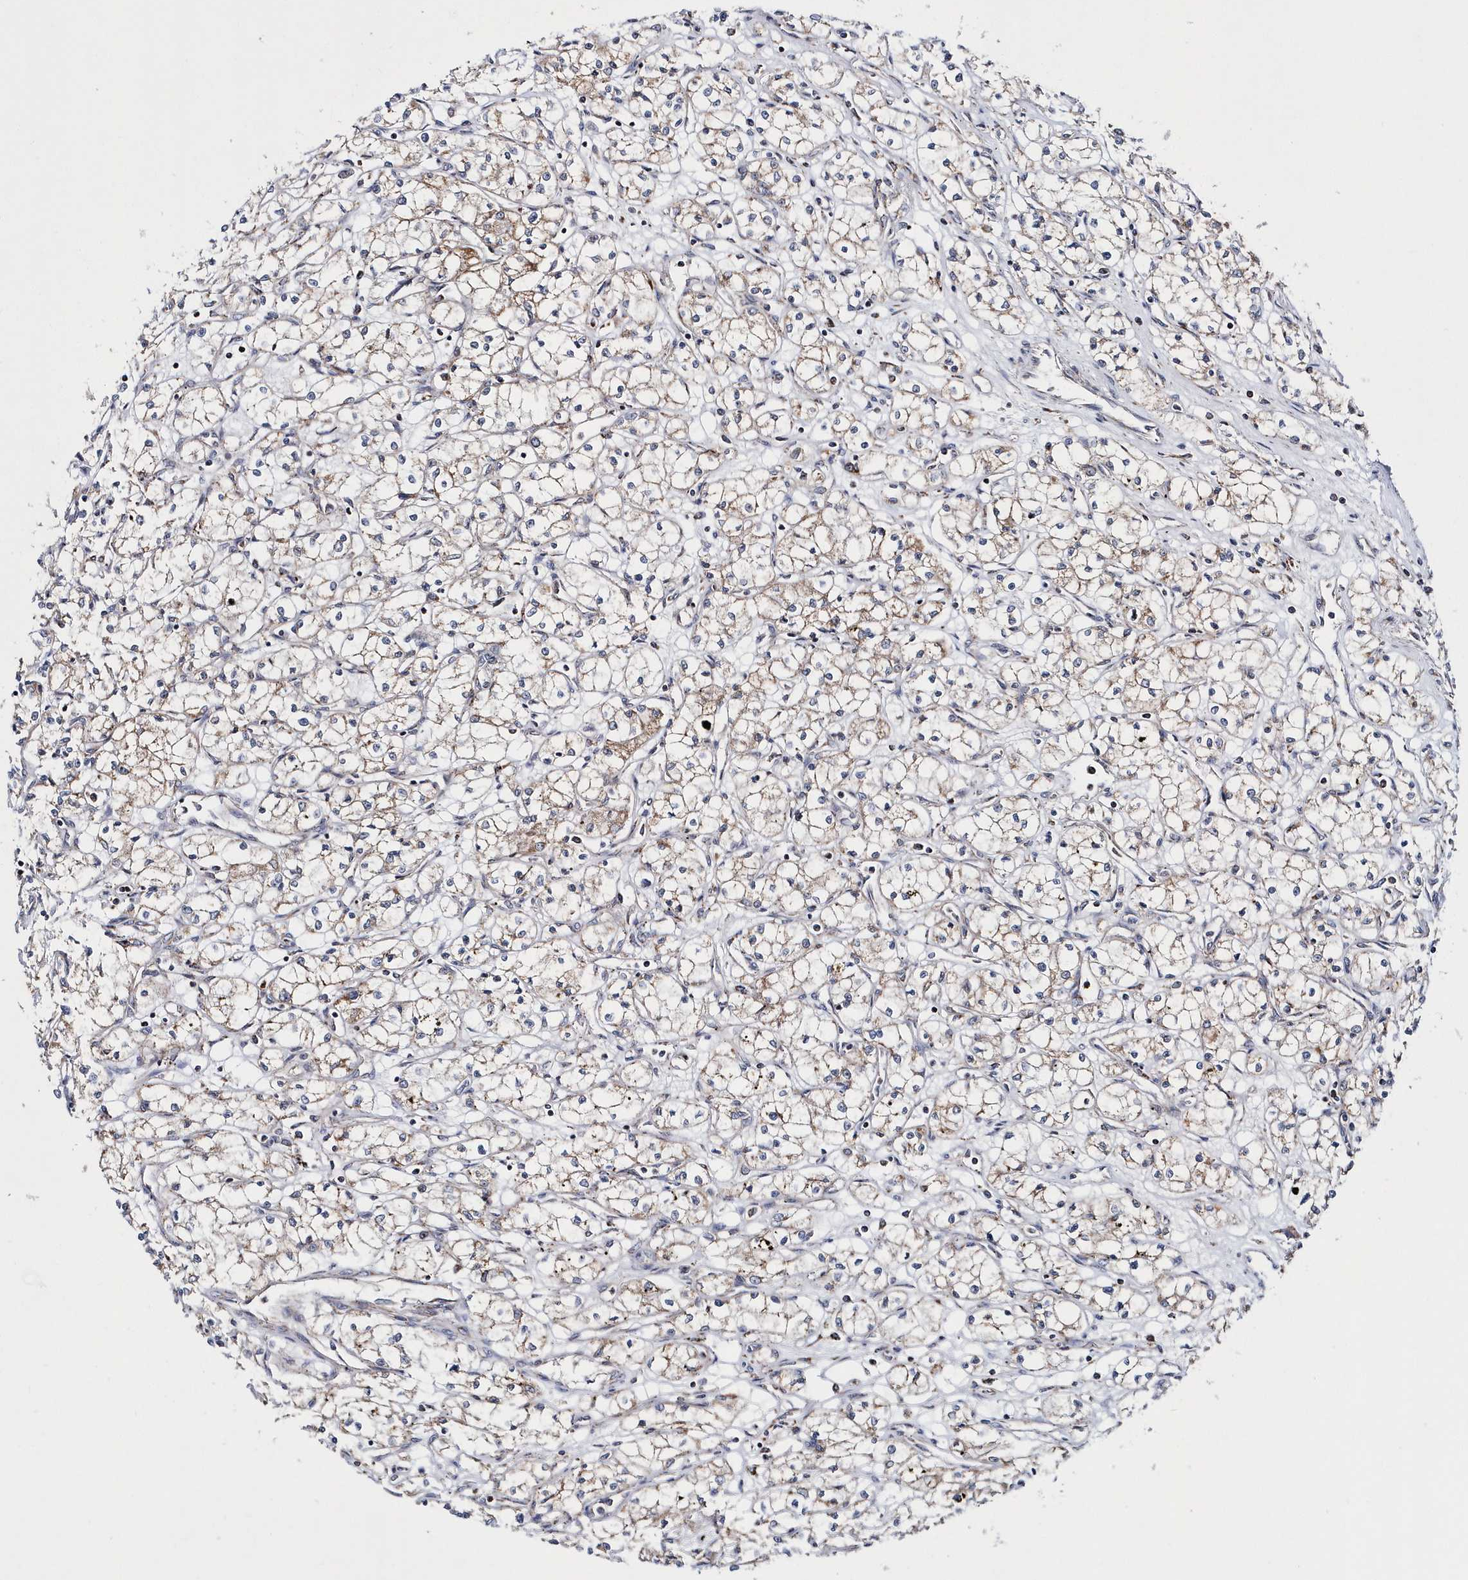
{"staining": {"intensity": "weak", "quantity": "<25%", "location": "cytoplasmic/membranous"}, "tissue": "renal cancer", "cell_type": "Tumor cells", "image_type": "cancer", "snomed": [{"axis": "morphology", "description": "Adenocarcinoma, NOS"}, {"axis": "topography", "description": "Kidney"}], "caption": "Renal cancer (adenocarcinoma) was stained to show a protein in brown. There is no significant expression in tumor cells.", "gene": "SPATA5", "patient": {"sex": "male", "age": 59}}